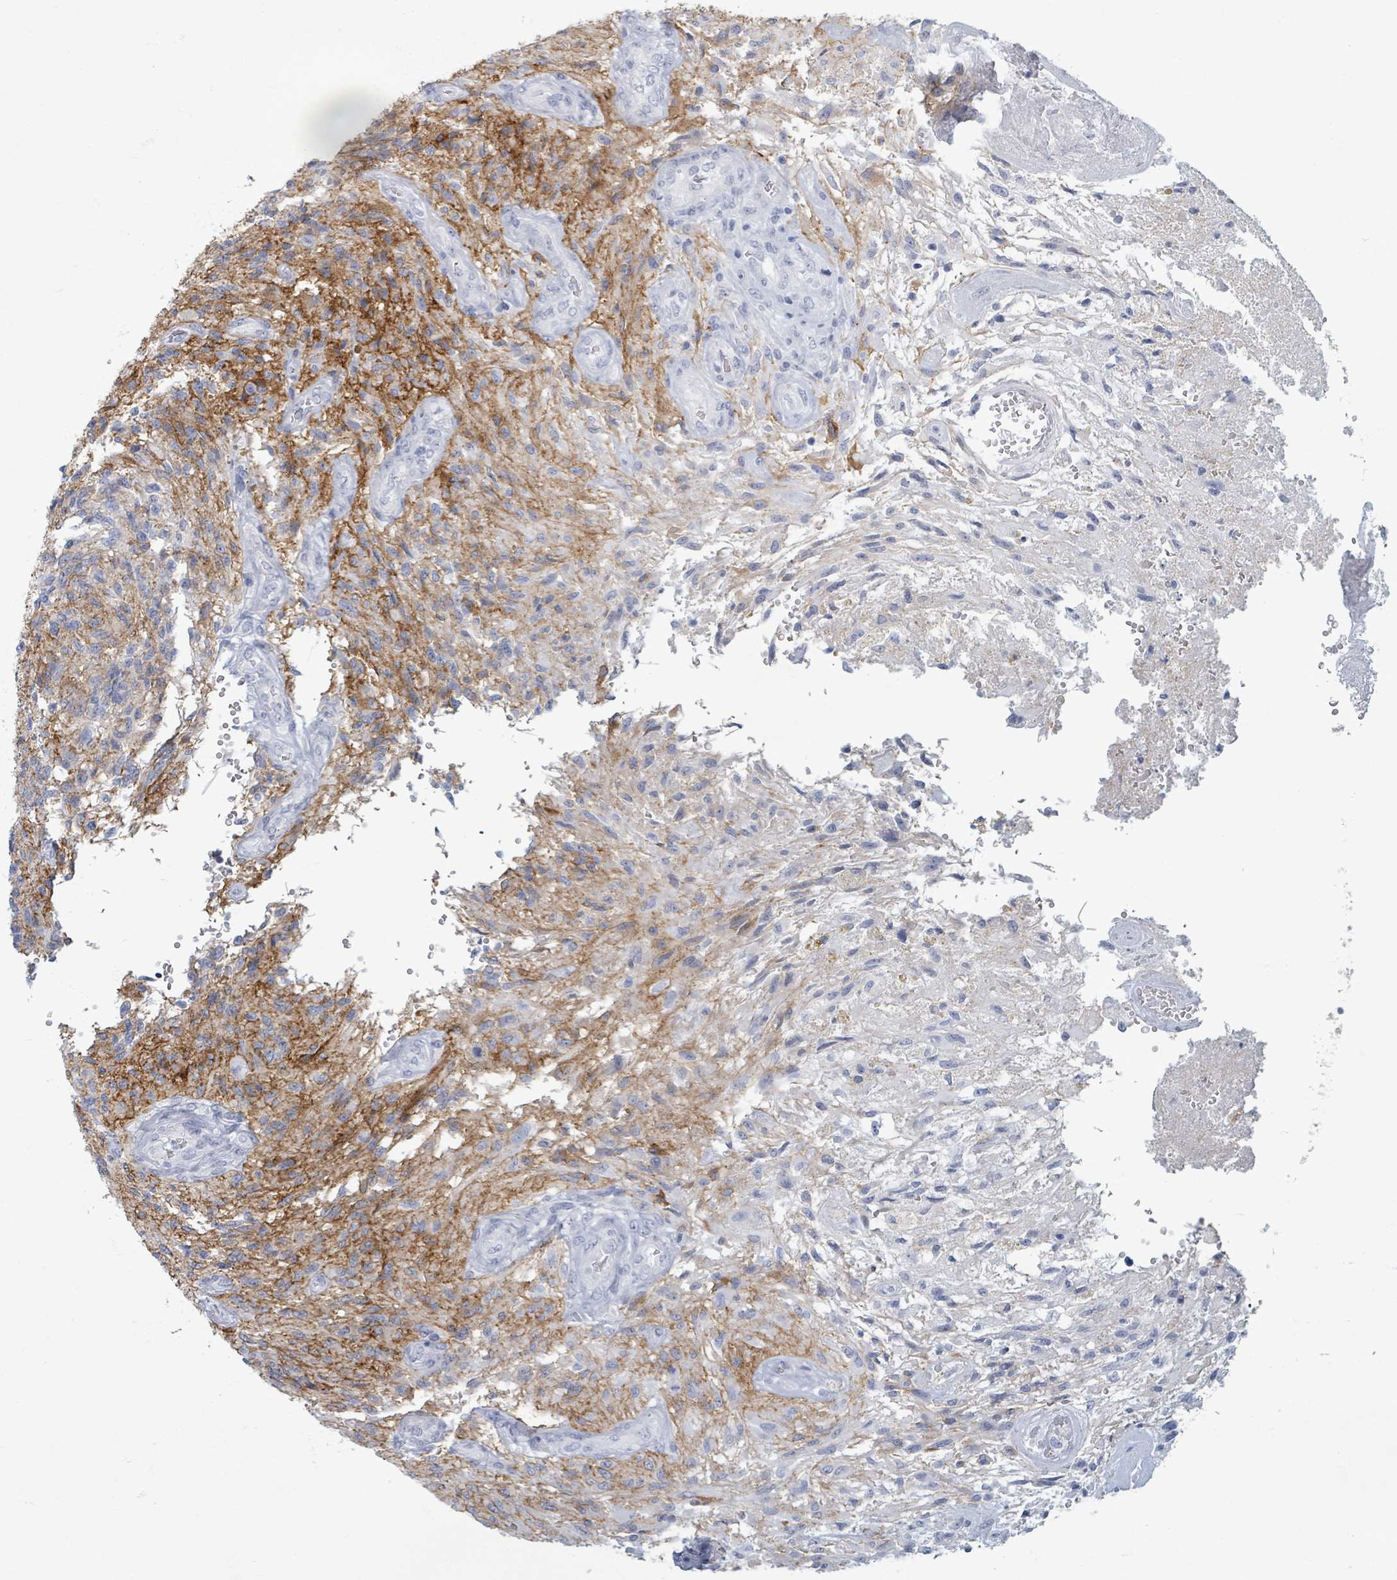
{"staining": {"intensity": "weak", "quantity": "<25%", "location": "cytoplasmic/membranous"}, "tissue": "glioma", "cell_type": "Tumor cells", "image_type": "cancer", "snomed": [{"axis": "morphology", "description": "Glioma, malignant, High grade"}, {"axis": "topography", "description": "Brain"}], "caption": "IHC micrograph of human glioma stained for a protein (brown), which shows no positivity in tumor cells.", "gene": "TAS2R1", "patient": {"sex": "male", "age": 56}}